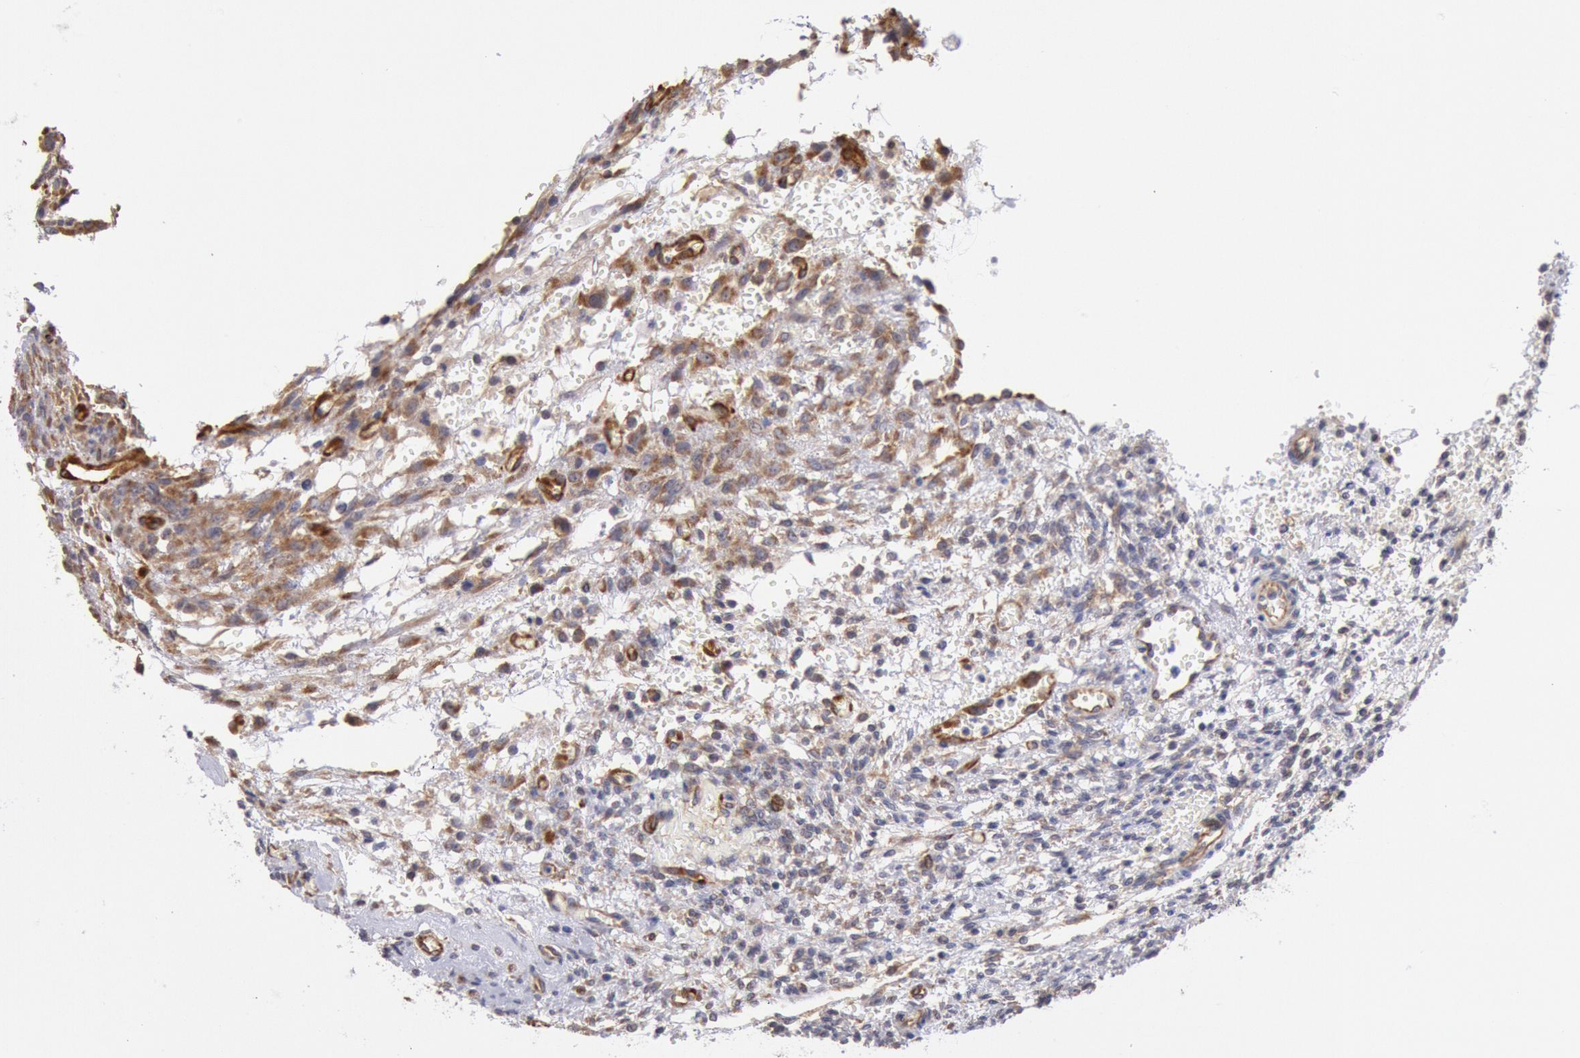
{"staining": {"intensity": "moderate", "quantity": ">75%", "location": "cytoplasmic/membranous"}, "tissue": "ovary", "cell_type": "Follicle cells", "image_type": "normal", "snomed": [{"axis": "morphology", "description": "Normal tissue, NOS"}, {"axis": "topography", "description": "Ovary"}], "caption": "Immunohistochemistry of benign human ovary exhibits medium levels of moderate cytoplasmic/membranous staining in approximately >75% of follicle cells. (IHC, brightfield microscopy, high magnification).", "gene": "DRG1", "patient": {"sex": "female", "age": 39}}